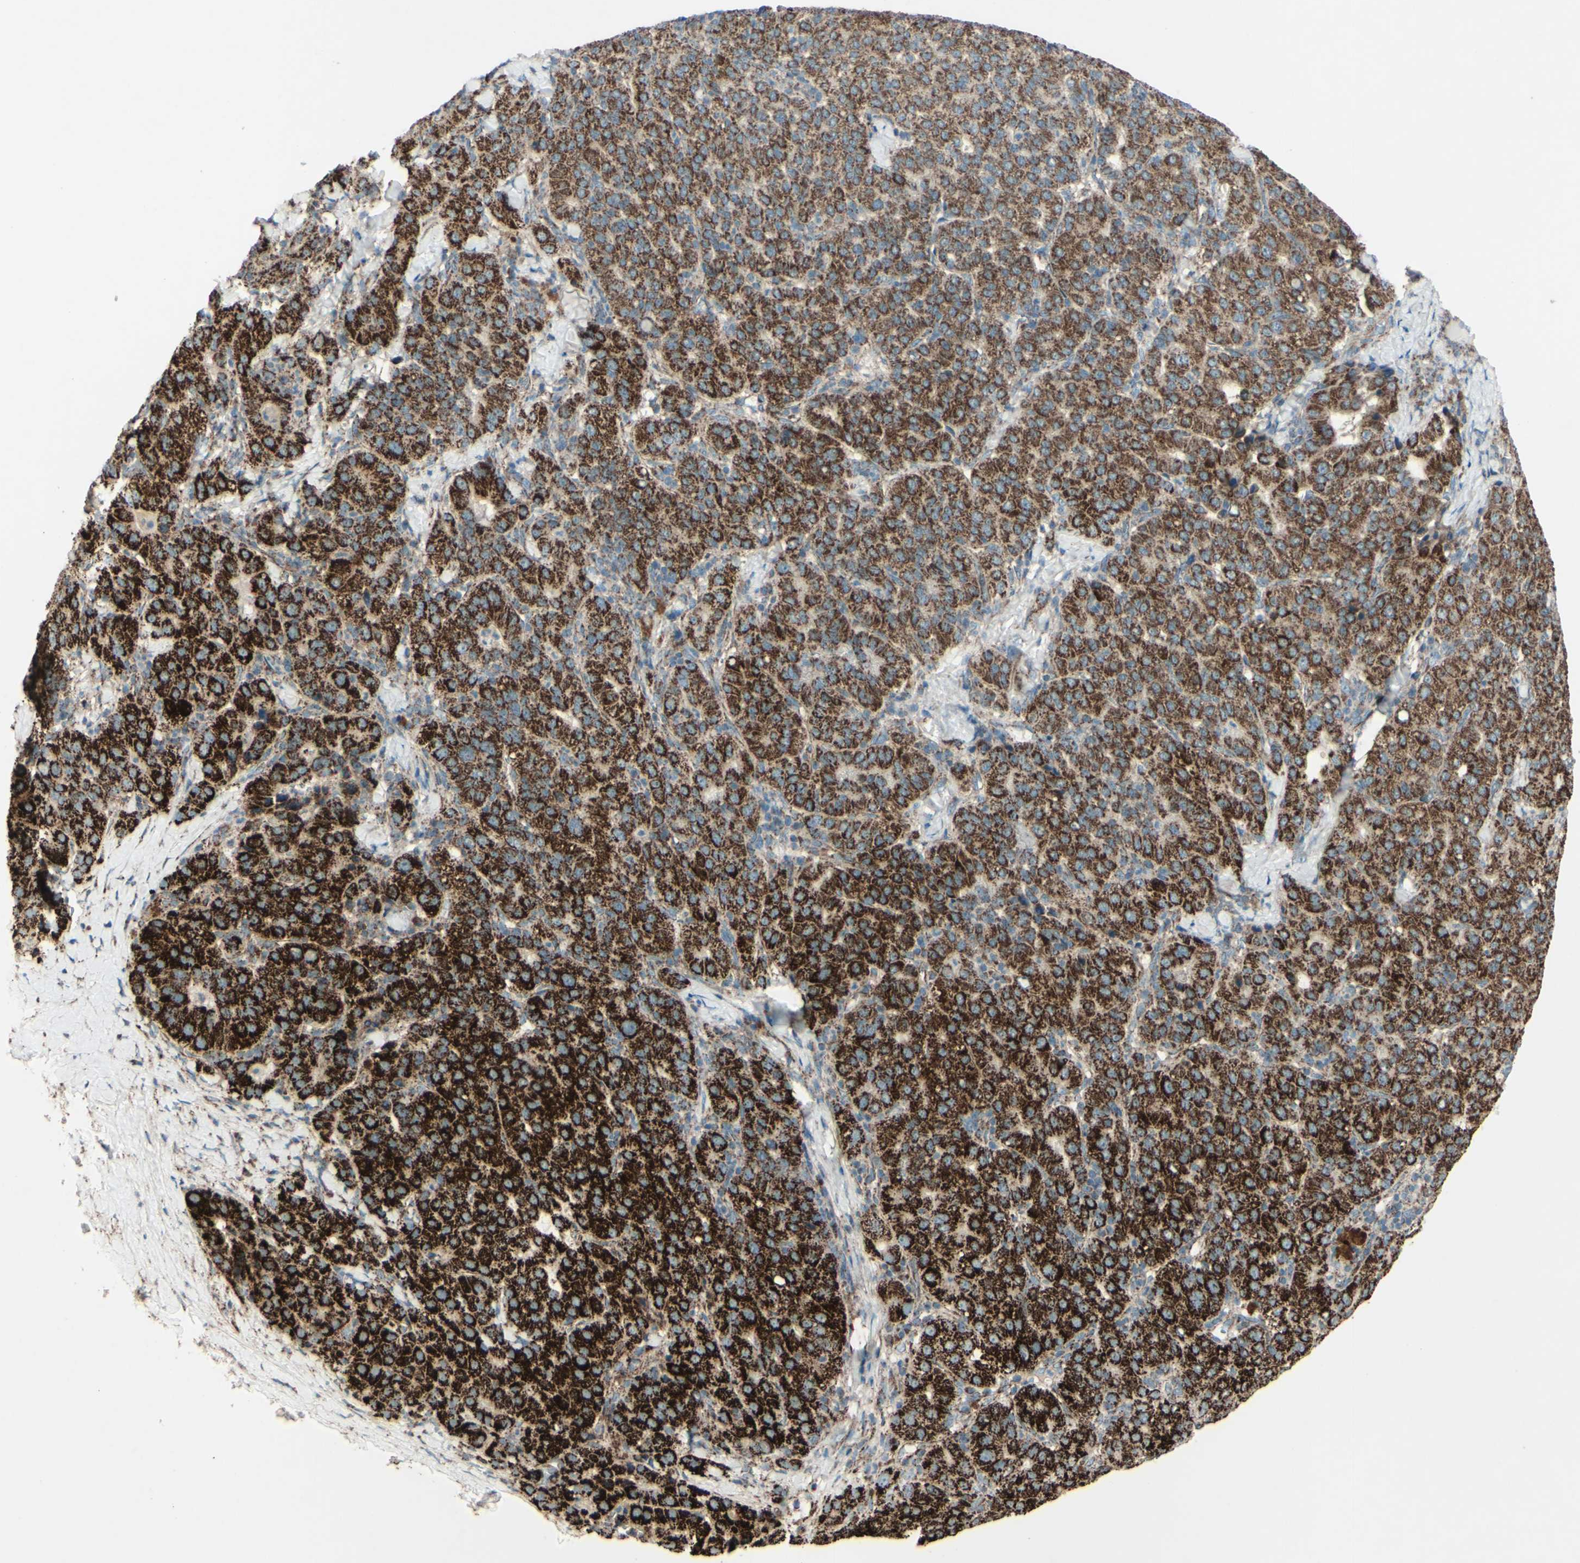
{"staining": {"intensity": "strong", "quantity": ">75%", "location": "cytoplasmic/membranous"}, "tissue": "liver cancer", "cell_type": "Tumor cells", "image_type": "cancer", "snomed": [{"axis": "morphology", "description": "Carcinoma, Hepatocellular, NOS"}, {"axis": "topography", "description": "Liver"}], "caption": "Liver hepatocellular carcinoma stained with DAB (3,3'-diaminobenzidine) immunohistochemistry demonstrates high levels of strong cytoplasmic/membranous positivity in approximately >75% of tumor cells. (brown staining indicates protein expression, while blue staining denotes nuclei).", "gene": "RHOT1", "patient": {"sex": "male", "age": 65}}